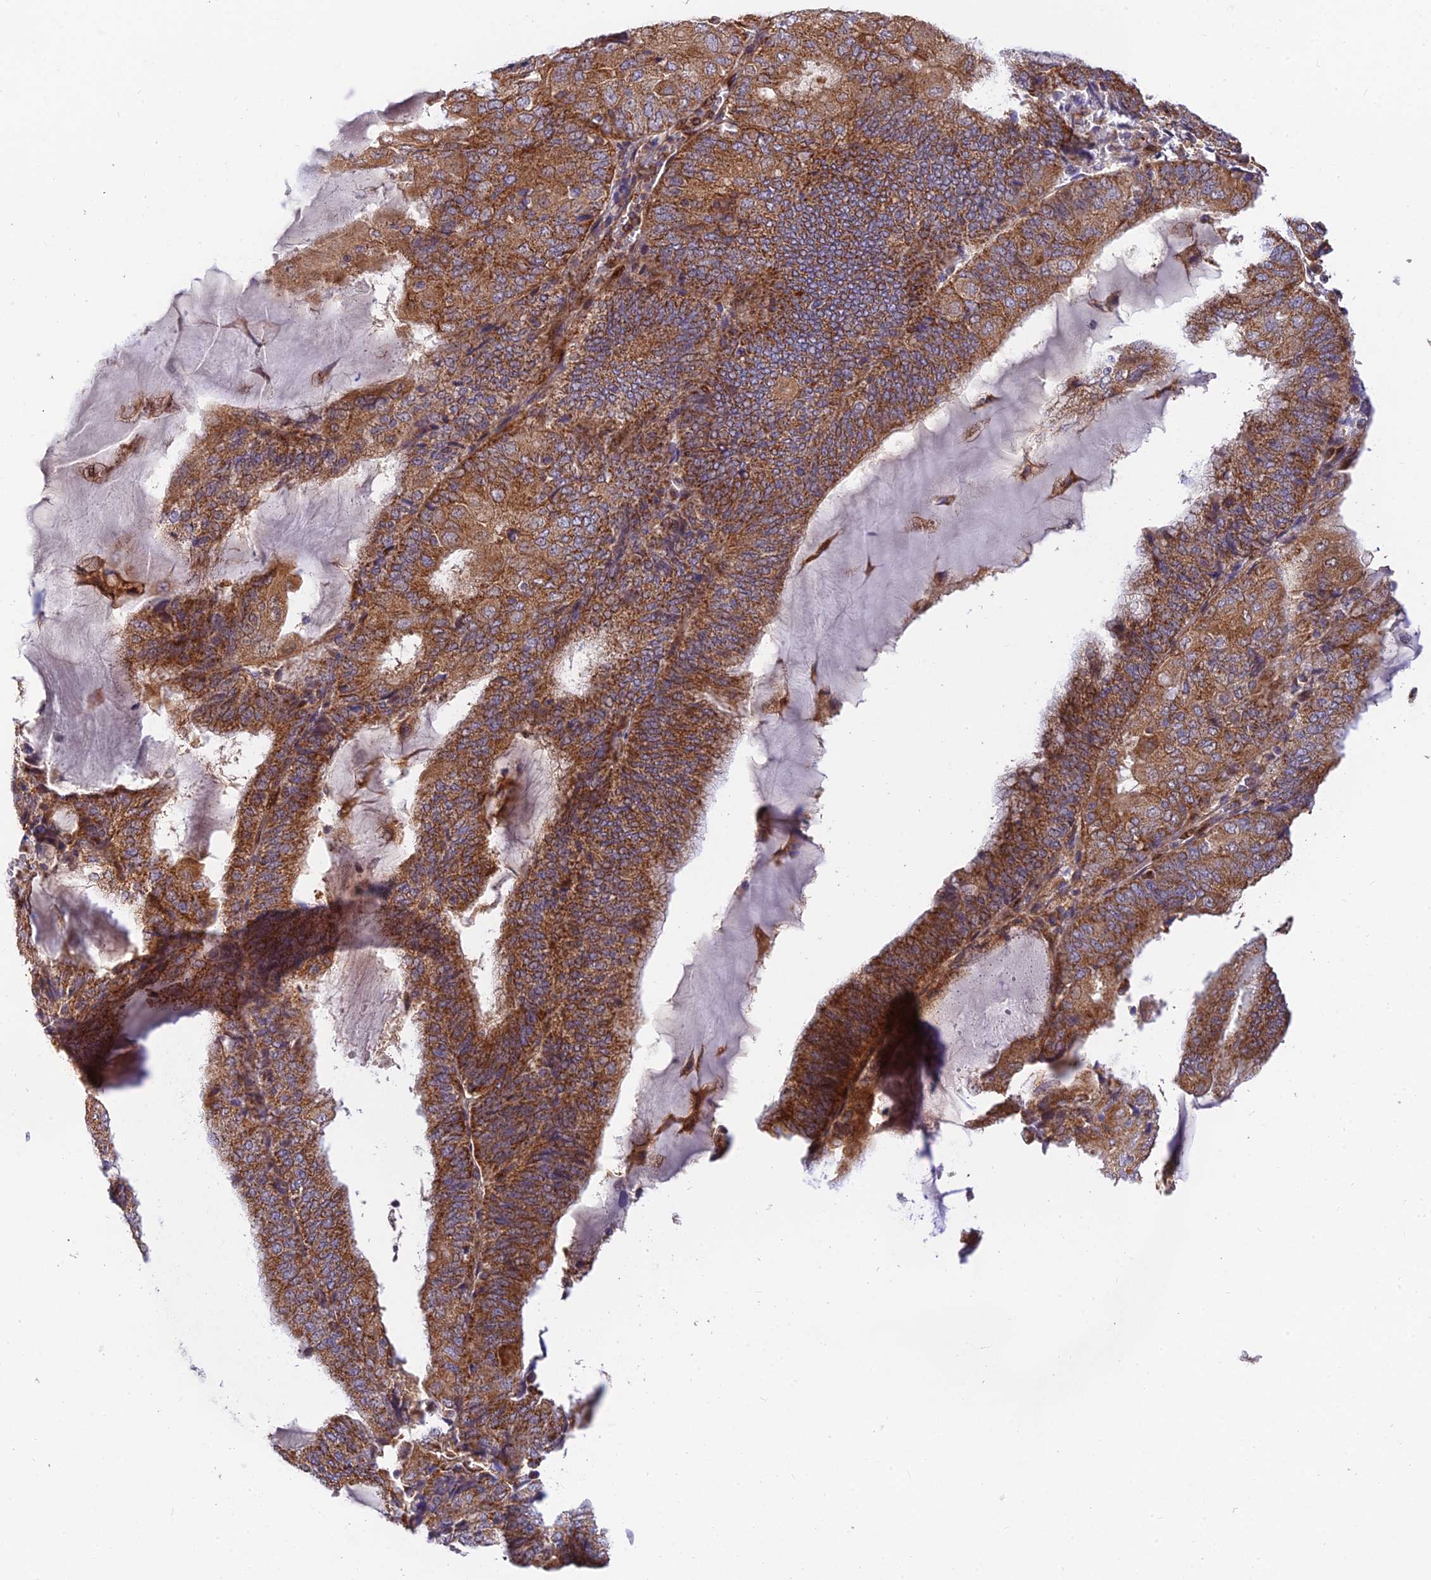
{"staining": {"intensity": "moderate", "quantity": ">75%", "location": "cytoplasmic/membranous"}, "tissue": "endometrial cancer", "cell_type": "Tumor cells", "image_type": "cancer", "snomed": [{"axis": "morphology", "description": "Adenocarcinoma, NOS"}, {"axis": "topography", "description": "Endometrium"}], "caption": "Endometrial cancer (adenocarcinoma) stained for a protein (brown) shows moderate cytoplasmic/membranous positive staining in approximately >75% of tumor cells.", "gene": "PODNL1", "patient": {"sex": "female", "age": 81}}